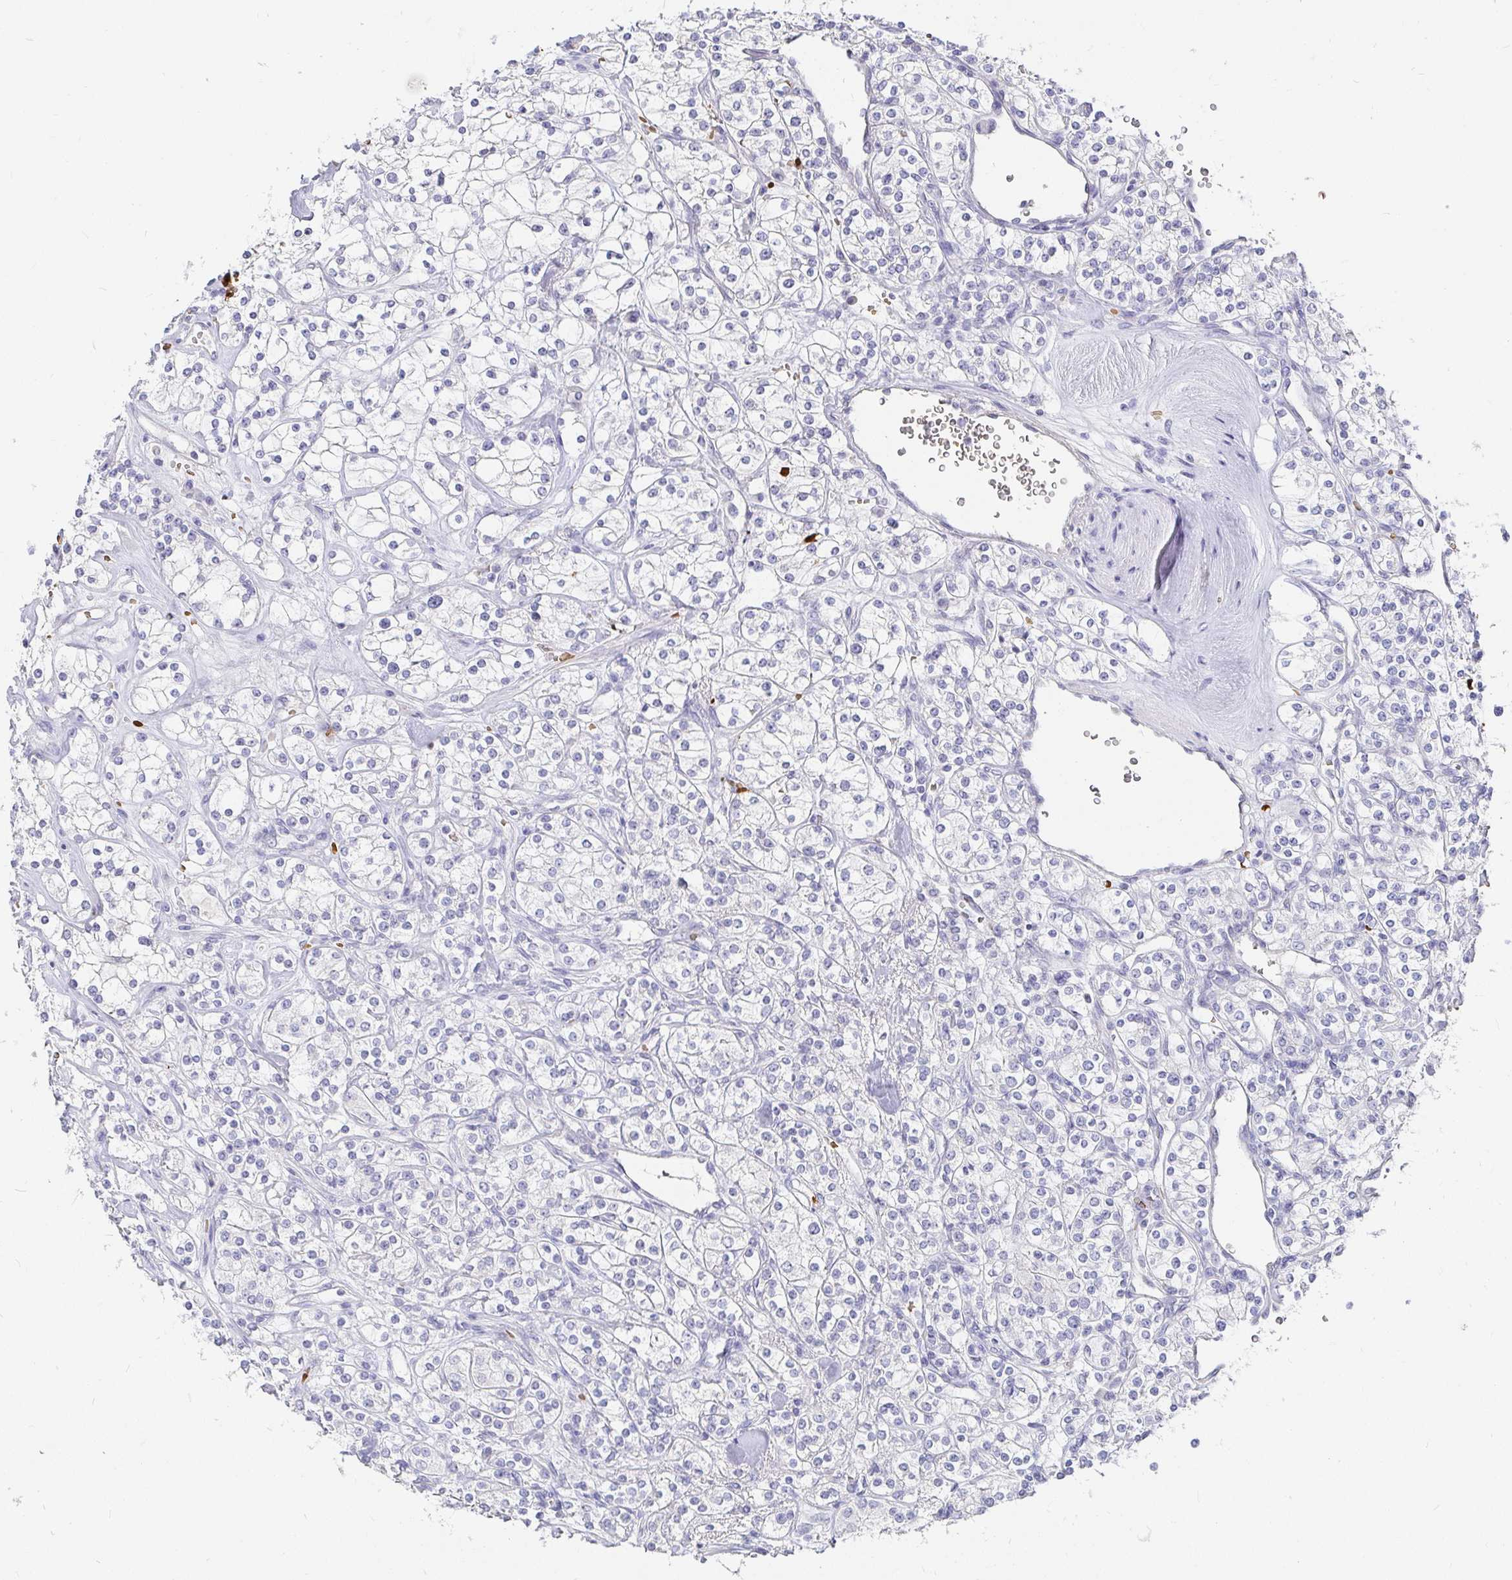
{"staining": {"intensity": "negative", "quantity": "none", "location": "none"}, "tissue": "renal cancer", "cell_type": "Tumor cells", "image_type": "cancer", "snomed": [{"axis": "morphology", "description": "Adenocarcinoma, NOS"}, {"axis": "topography", "description": "Kidney"}], "caption": "This is an IHC image of human renal cancer (adenocarcinoma). There is no expression in tumor cells.", "gene": "FGF21", "patient": {"sex": "male", "age": 77}}